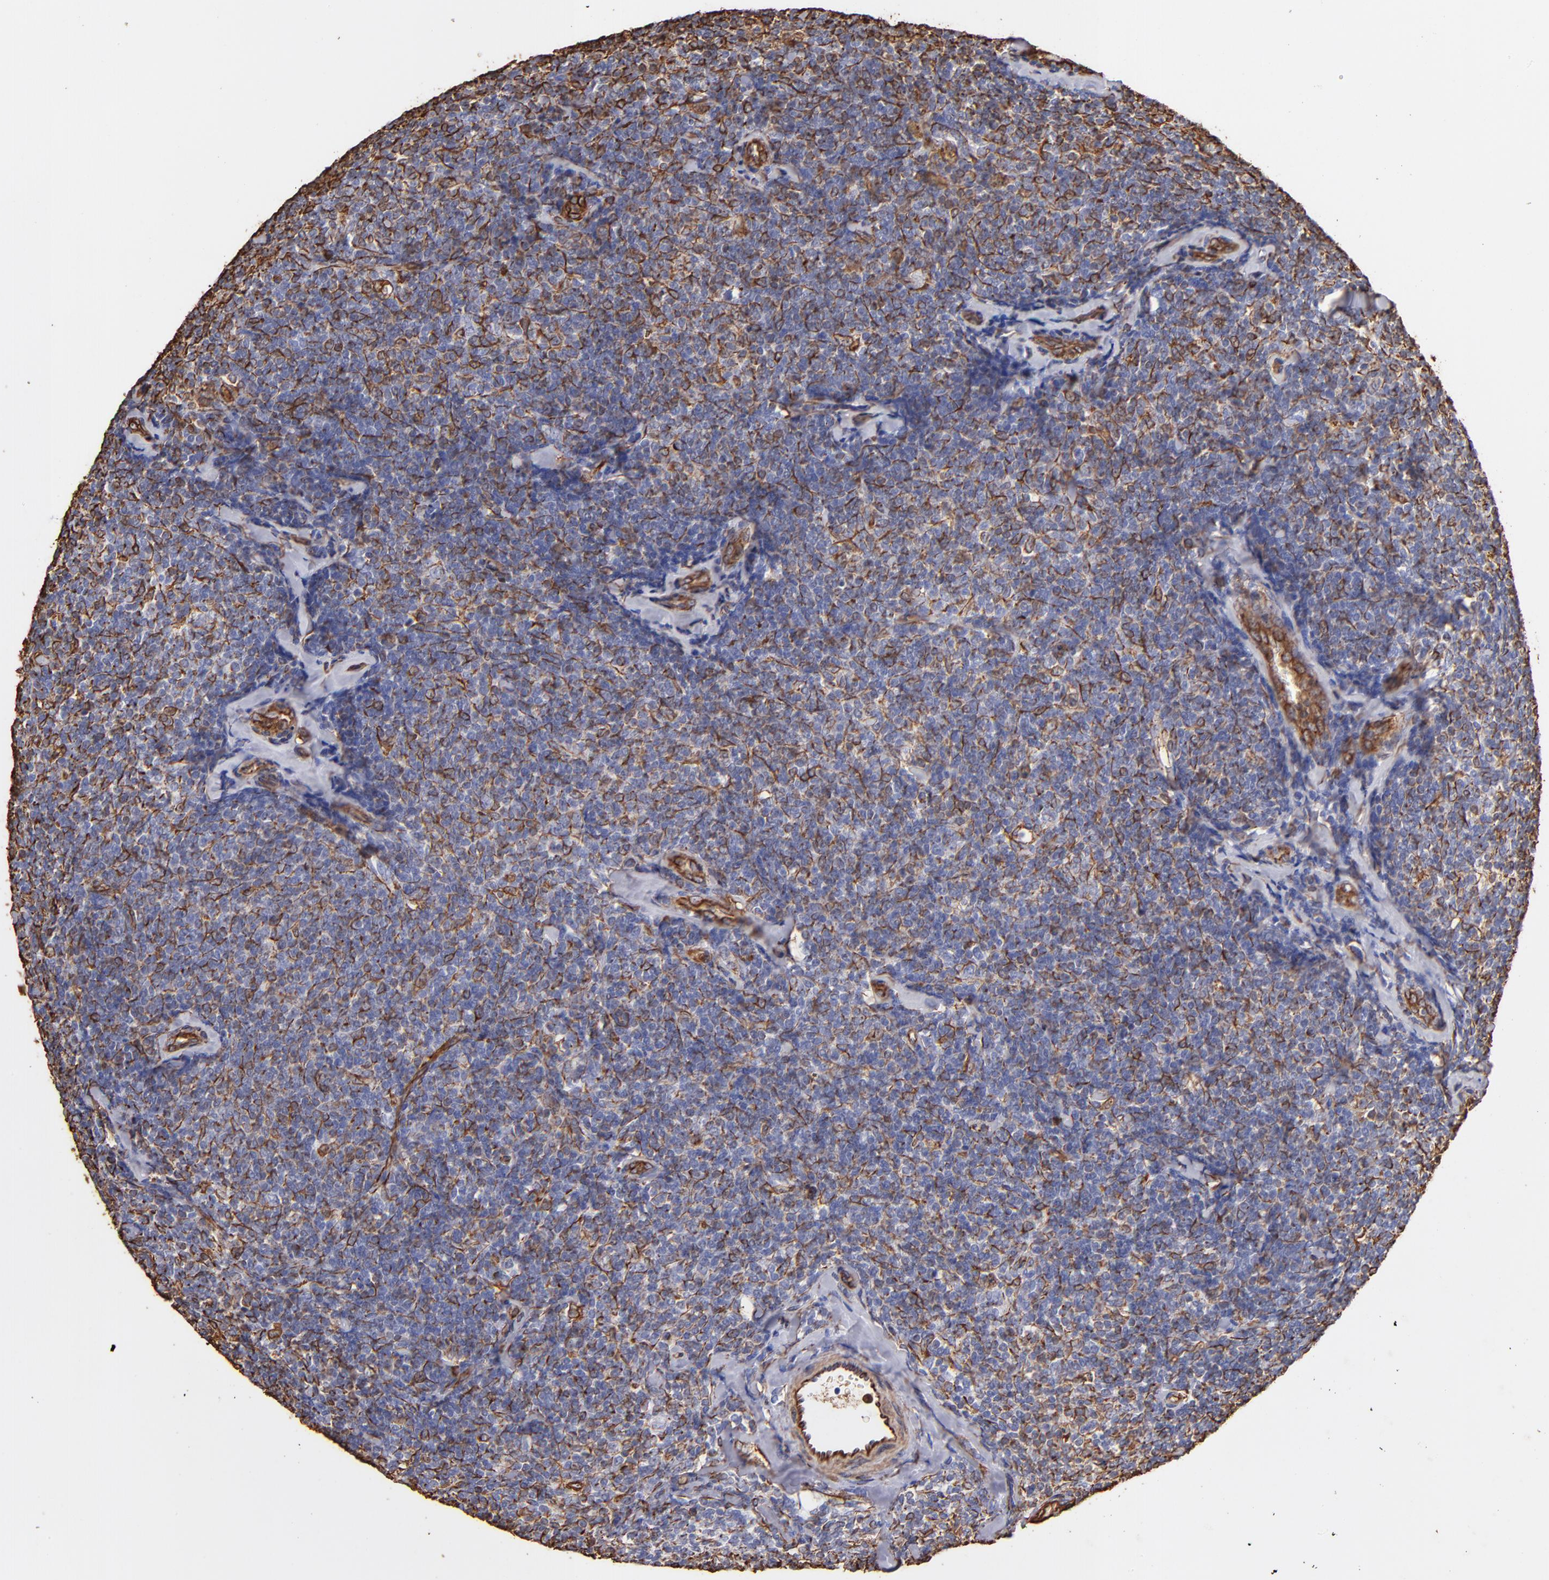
{"staining": {"intensity": "moderate", "quantity": "25%-75%", "location": "cytoplasmic/membranous"}, "tissue": "lymphoma", "cell_type": "Tumor cells", "image_type": "cancer", "snomed": [{"axis": "morphology", "description": "Malignant lymphoma, non-Hodgkin's type, Low grade"}, {"axis": "topography", "description": "Lymph node"}], "caption": "Immunohistochemical staining of low-grade malignant lymphoma, non-Hodgkin's type exhibits moderate cytoplasmic/membranous protein positivity in about 25%-75% of tumor cells. The protein is shown in brown color, while the nuclei are stained blue.", "gene": "VIM", "patient": {"sex": "female", "age": 56}}